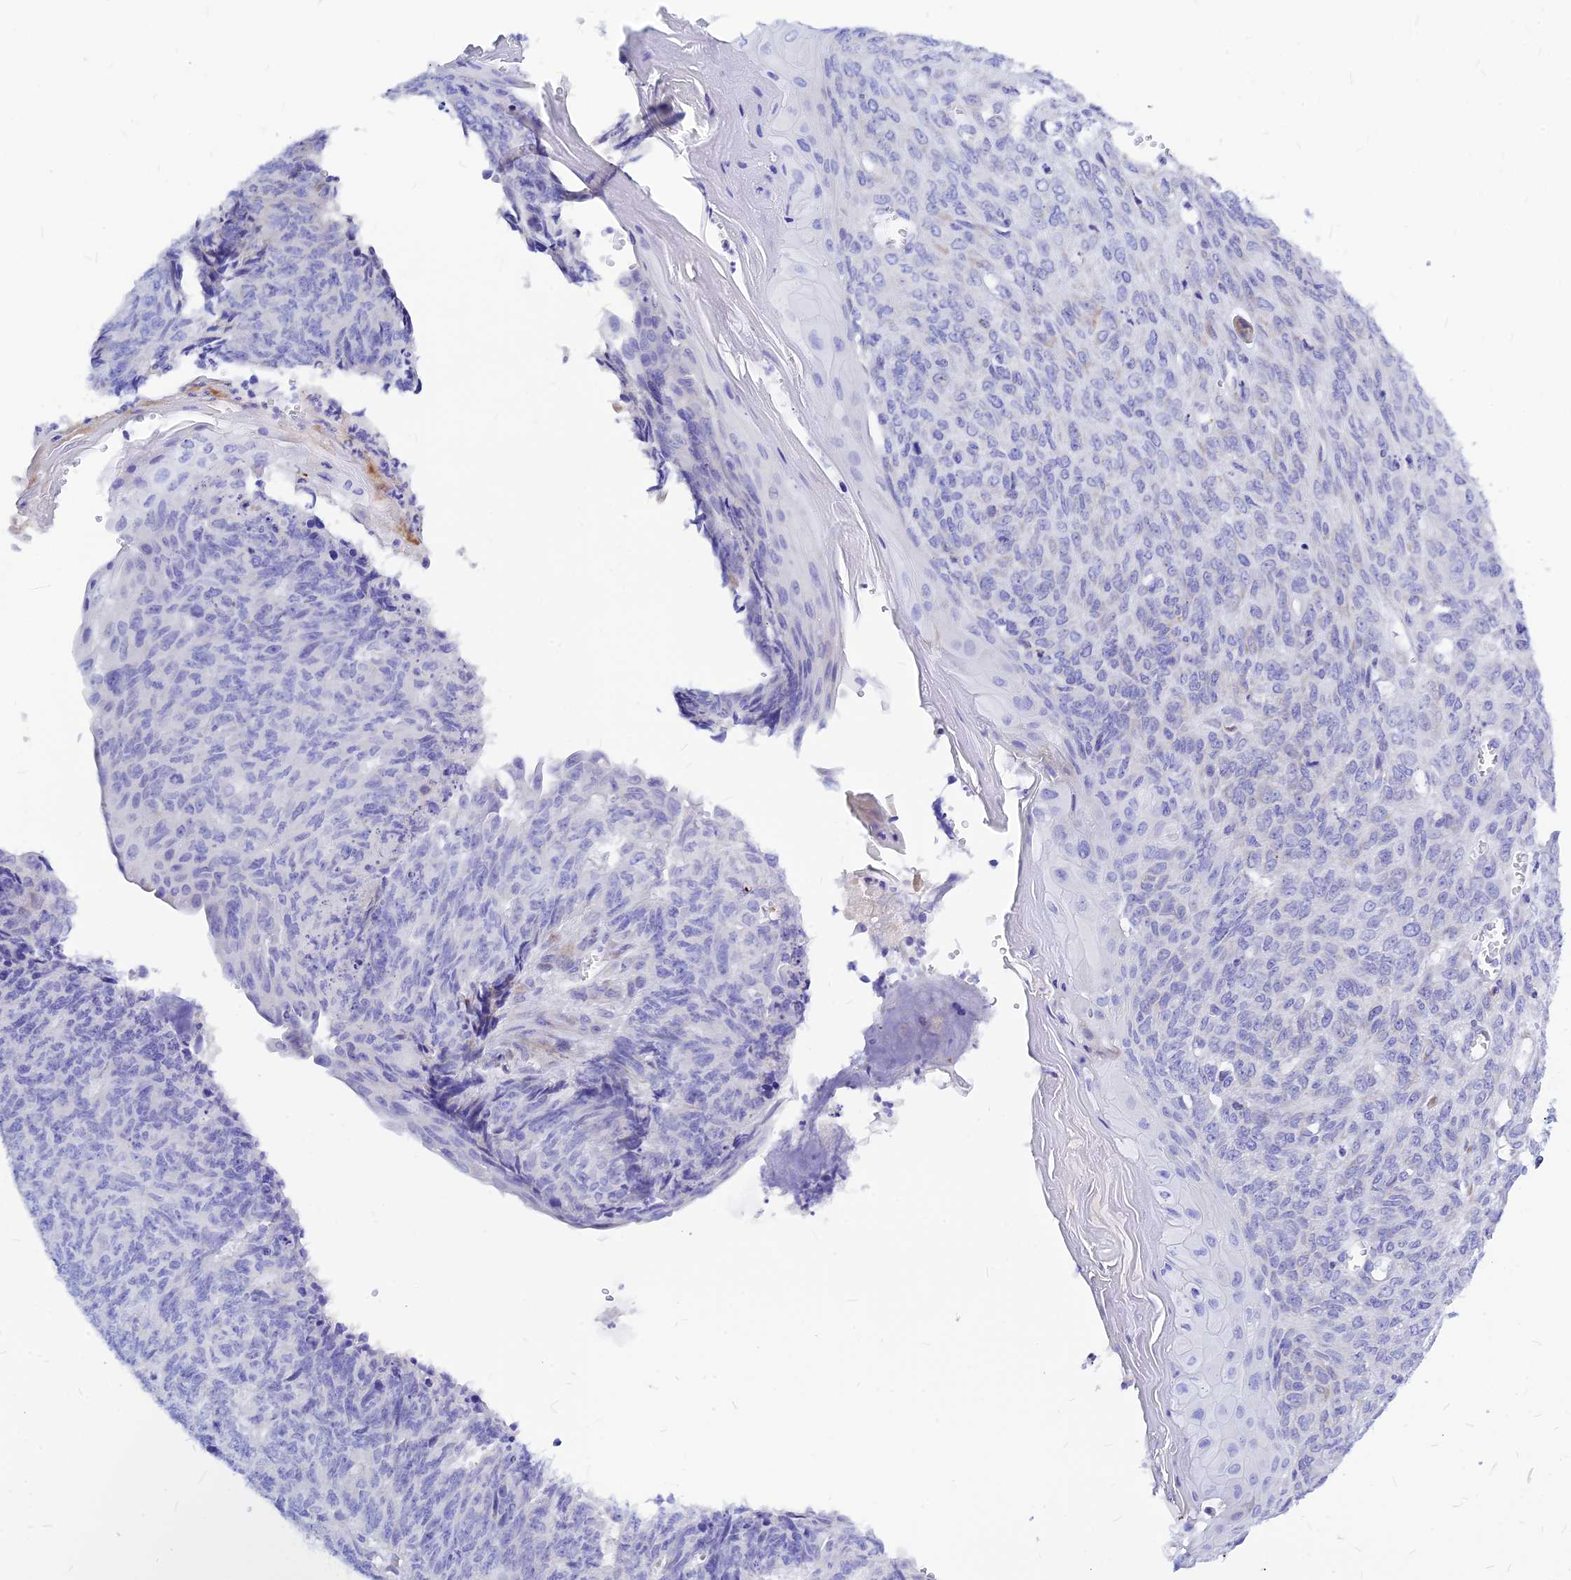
{"staining": {"intensity": "negative", "quantity": "none", "location": "none"}, "tissue": "endometrial cancer", "cell_type": "Tumor cells", "image_type": "cancer", "snomed": [{"axis": "morphology", "description": "Adenocarcinoma, NOS"}, {"axis": "topography", "description": "Endometrium"}], "caption": "Immunohistochemistry (IHC) micrograph of human endometrial cancer stained for a protein (brown), which demonstrates no positivity in tumor cells.", "gene": "CNOT6", "patient": {"sex": "female", "age": 32}}